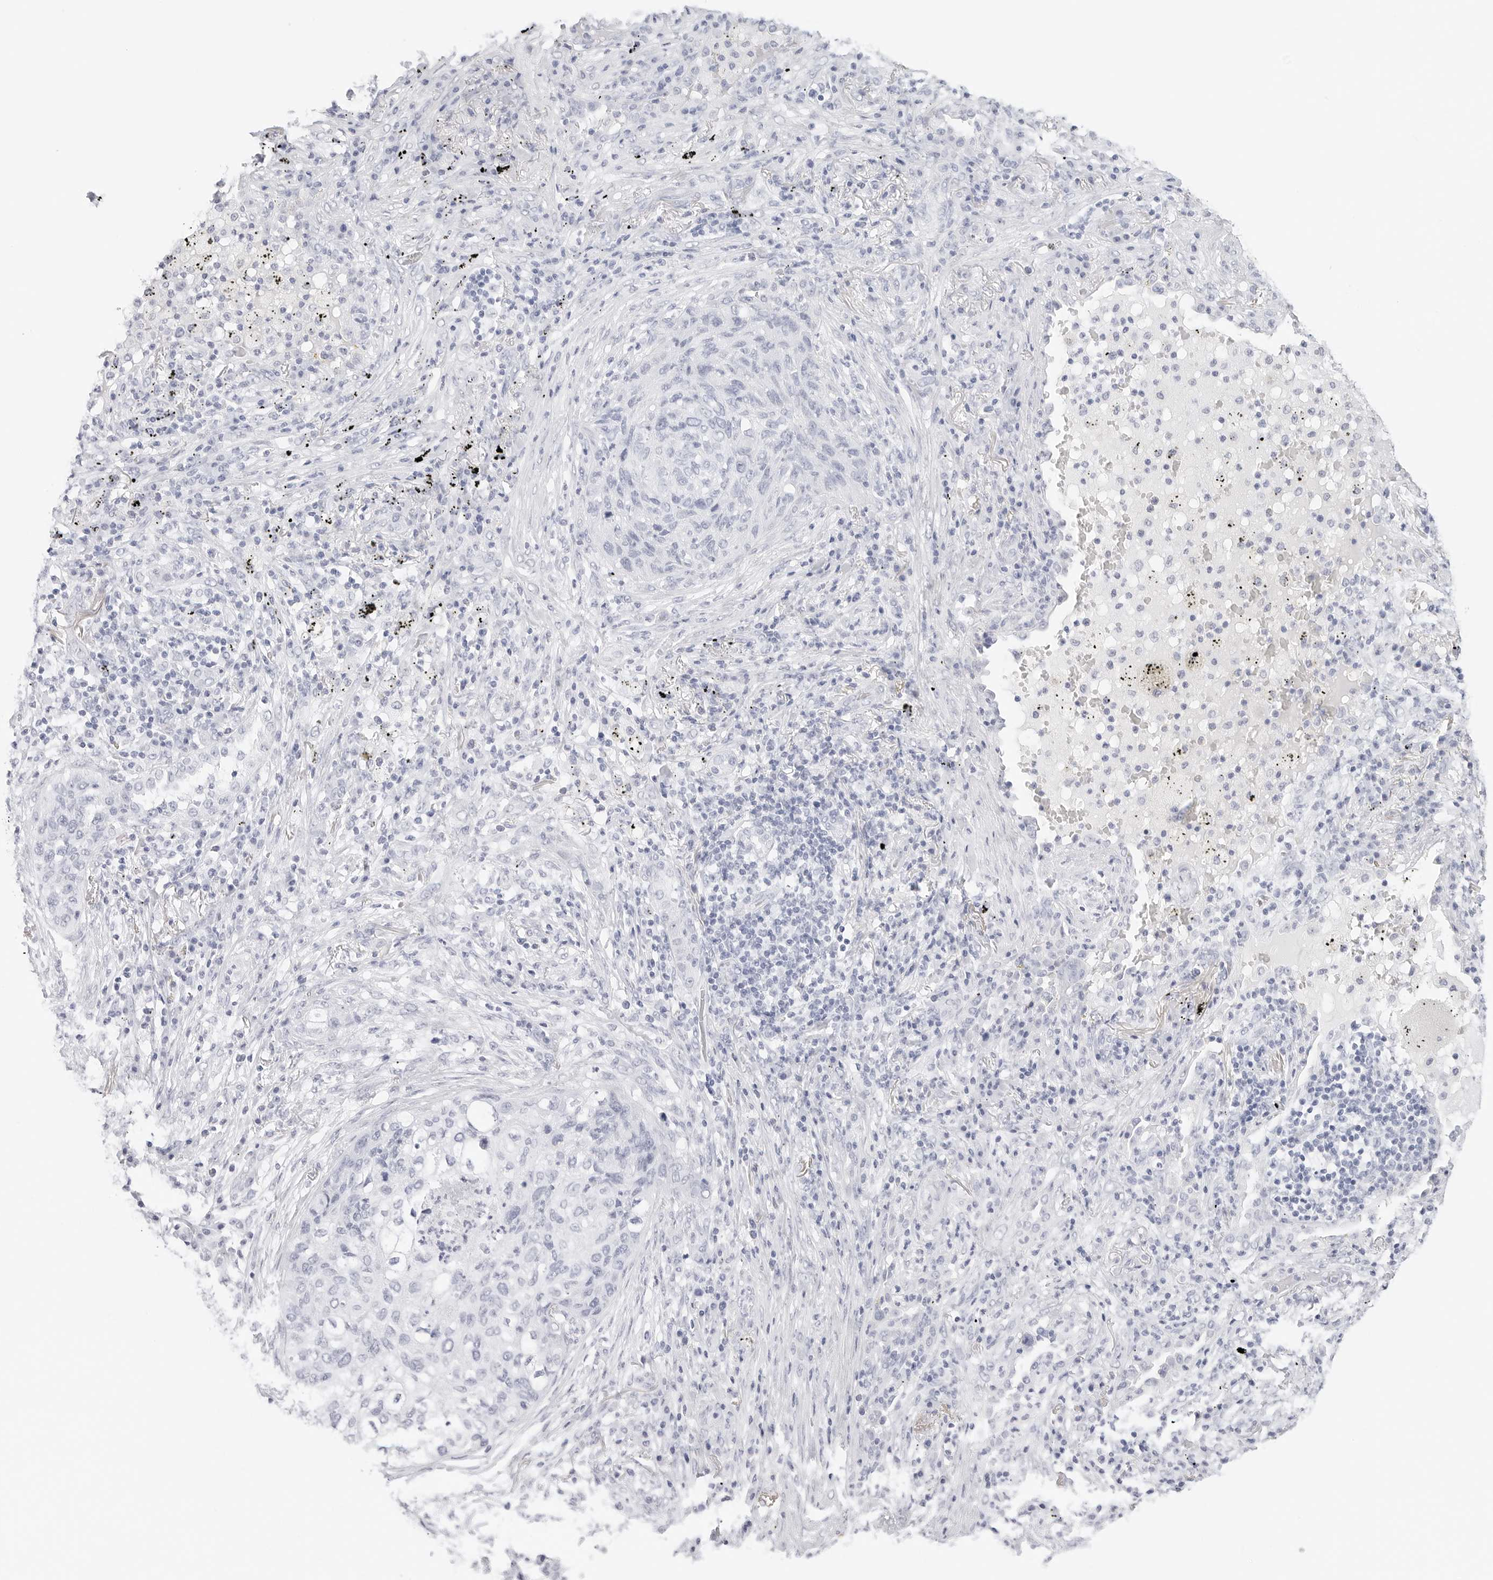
{"staining": {"intensity": "negative", "quantity": "none", "location": "none"}, "tissue": "lung cancer", "cell_type": "Tumor cells", "image_type": "cancer", "snomed": [{"axis": "morphology", "description": "Squamous cell carcinoma, NOS"}, {"axis": "topography", "description": "Lung"}], "caption": "Tumor cells are negative for protein expression in human squamous cell carcinoma (lung).", "gene": "TFF2", "patient": {"sex": "female", "age": 63}}